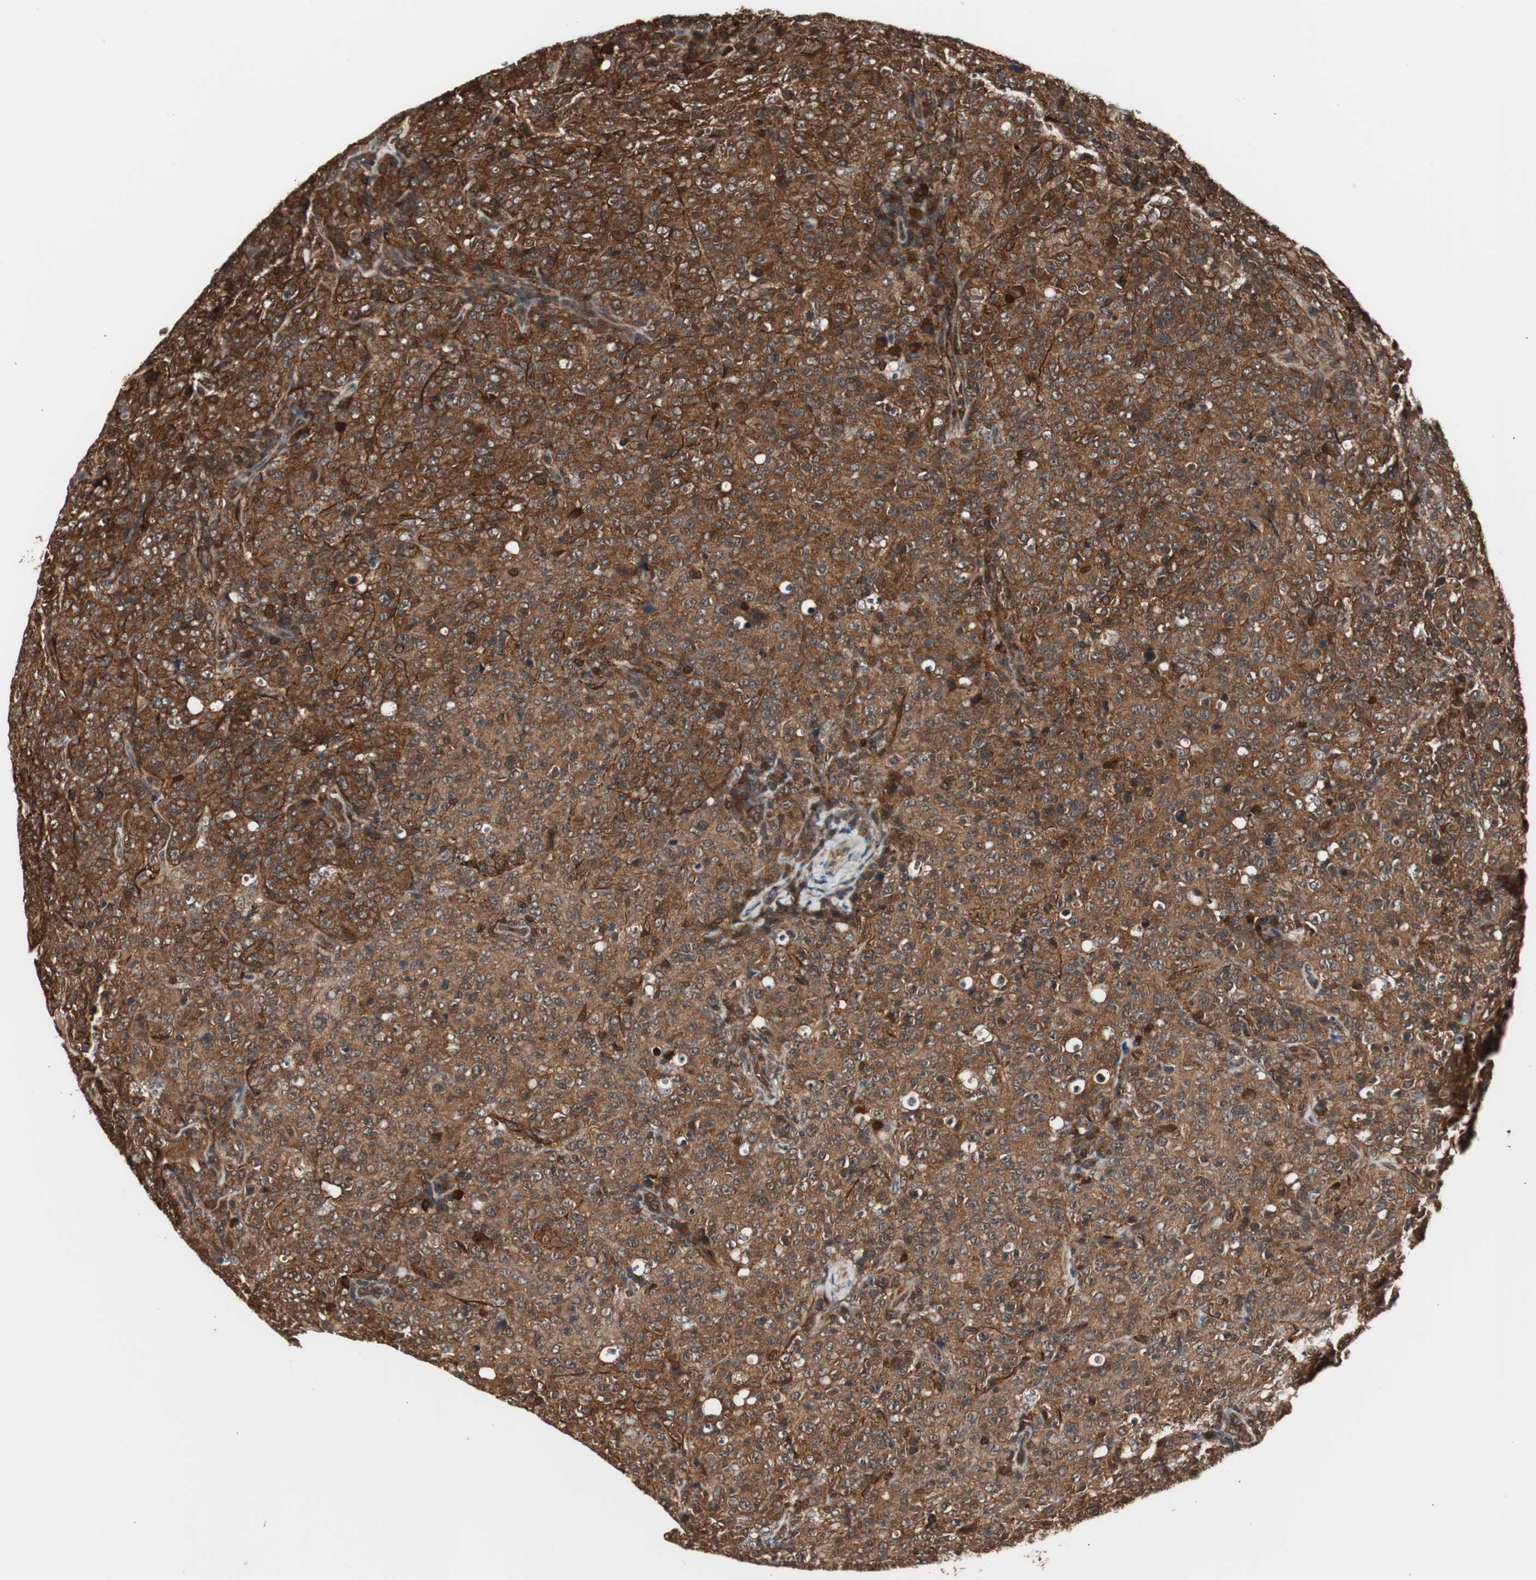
{"staining": {"intensity": "moderate", "quantity": ">75%", "location": "cytoplasmic/membranous"}, "tissue": "lymphoma", "cell_type": "Tumor cells", "image_type": "cancer", "snomed": [{"axis": "morphology", "description": "Malignant lymphoma, non-Hodgkin's type, High grade"}, {"axis": "topography", "description": "Tonsil"}], "caption": "Moderate cytoplasmic/membranous protein positivity is present in approximately >75% of tumor cells in lymphoma.", "gene": "PTPN11", "patient": {"sex": "female", "age": 36}}